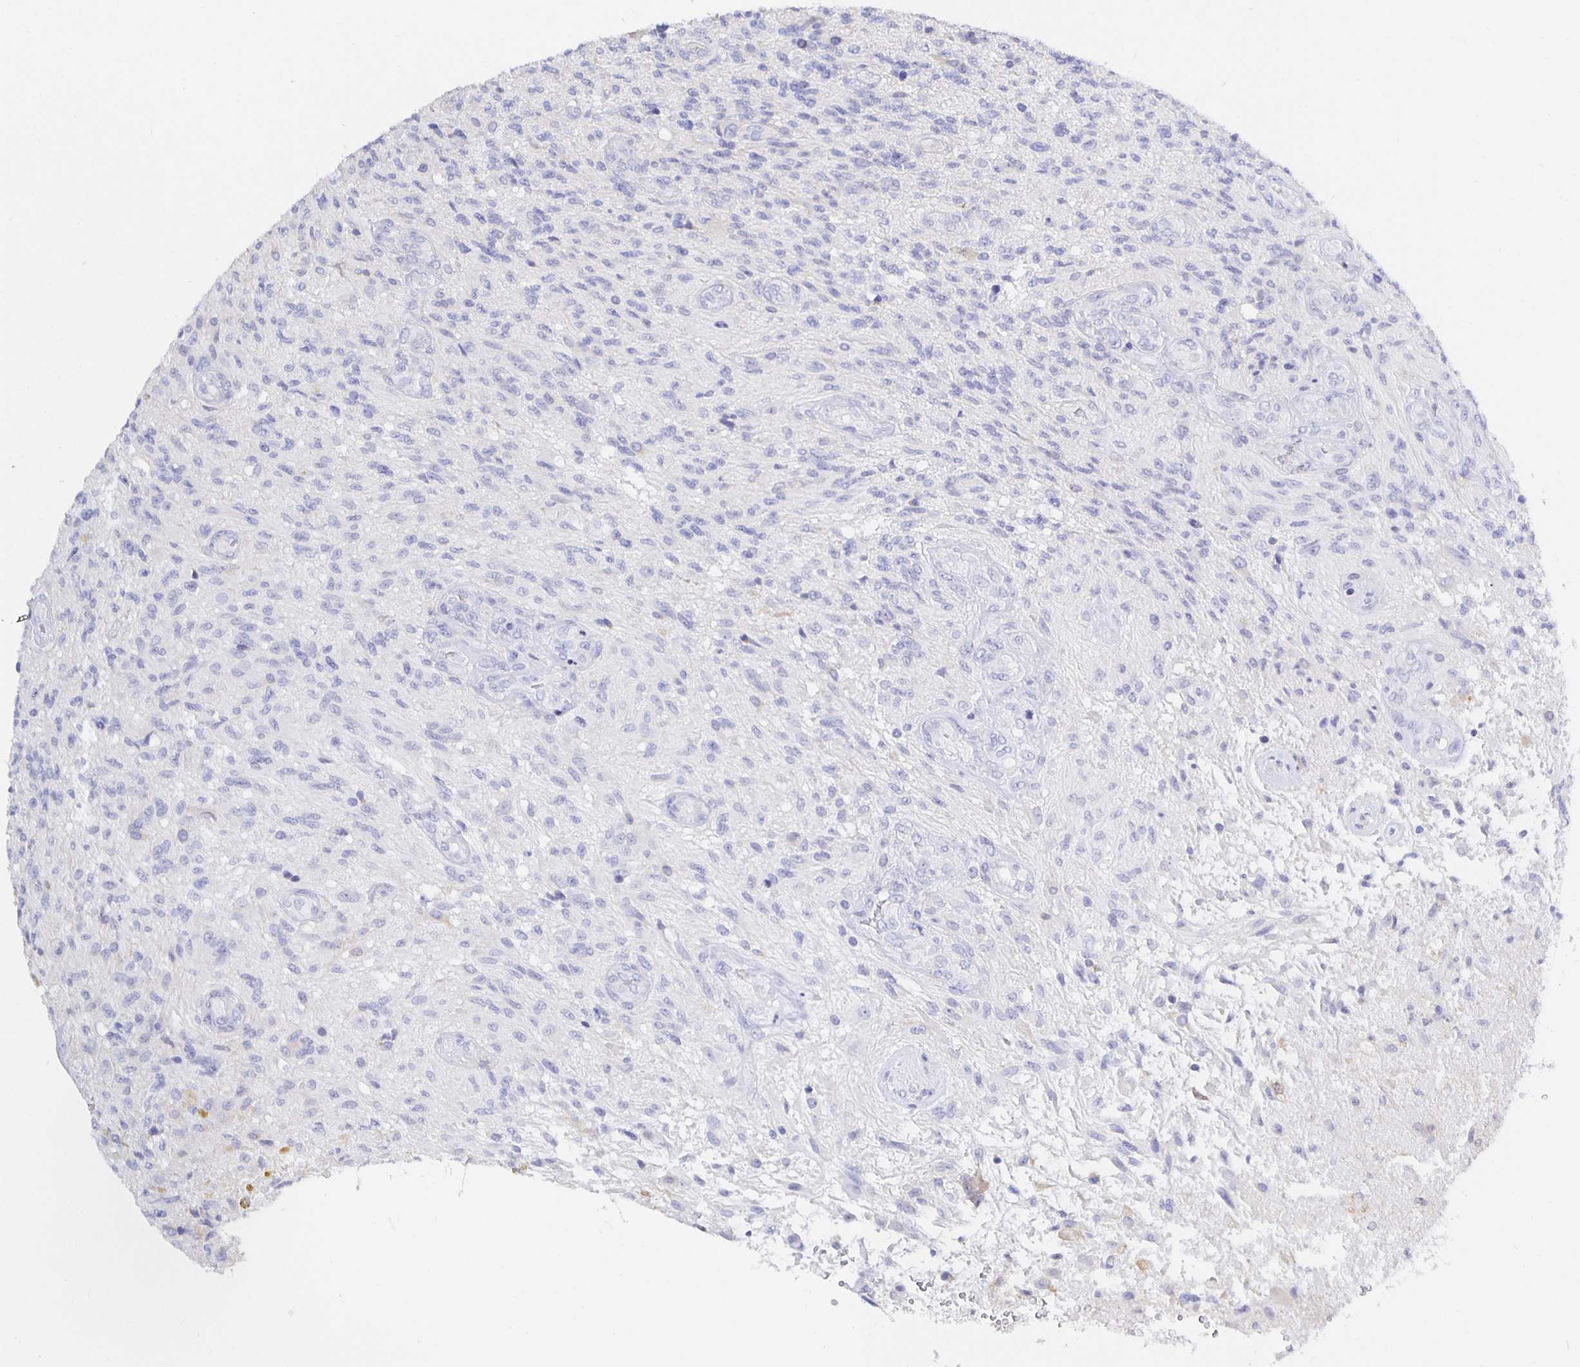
{"staining": {"intensity": "negative", "quantity": "none", "location": "none"}, "tissue": "glioma", "cell_type": "Tumor cells", "image_type": "cancer", "snomed": [{"axis": "morphology", "description": "Glioma, malignant, High grade"}, {"axis": "topography", "description": "Brain"}], "caption": "Tumor cells show no significant positivity in malignant high-grade glioma.", "gene": "UMOD", "patient": {"sex": "male", "age": 56}}